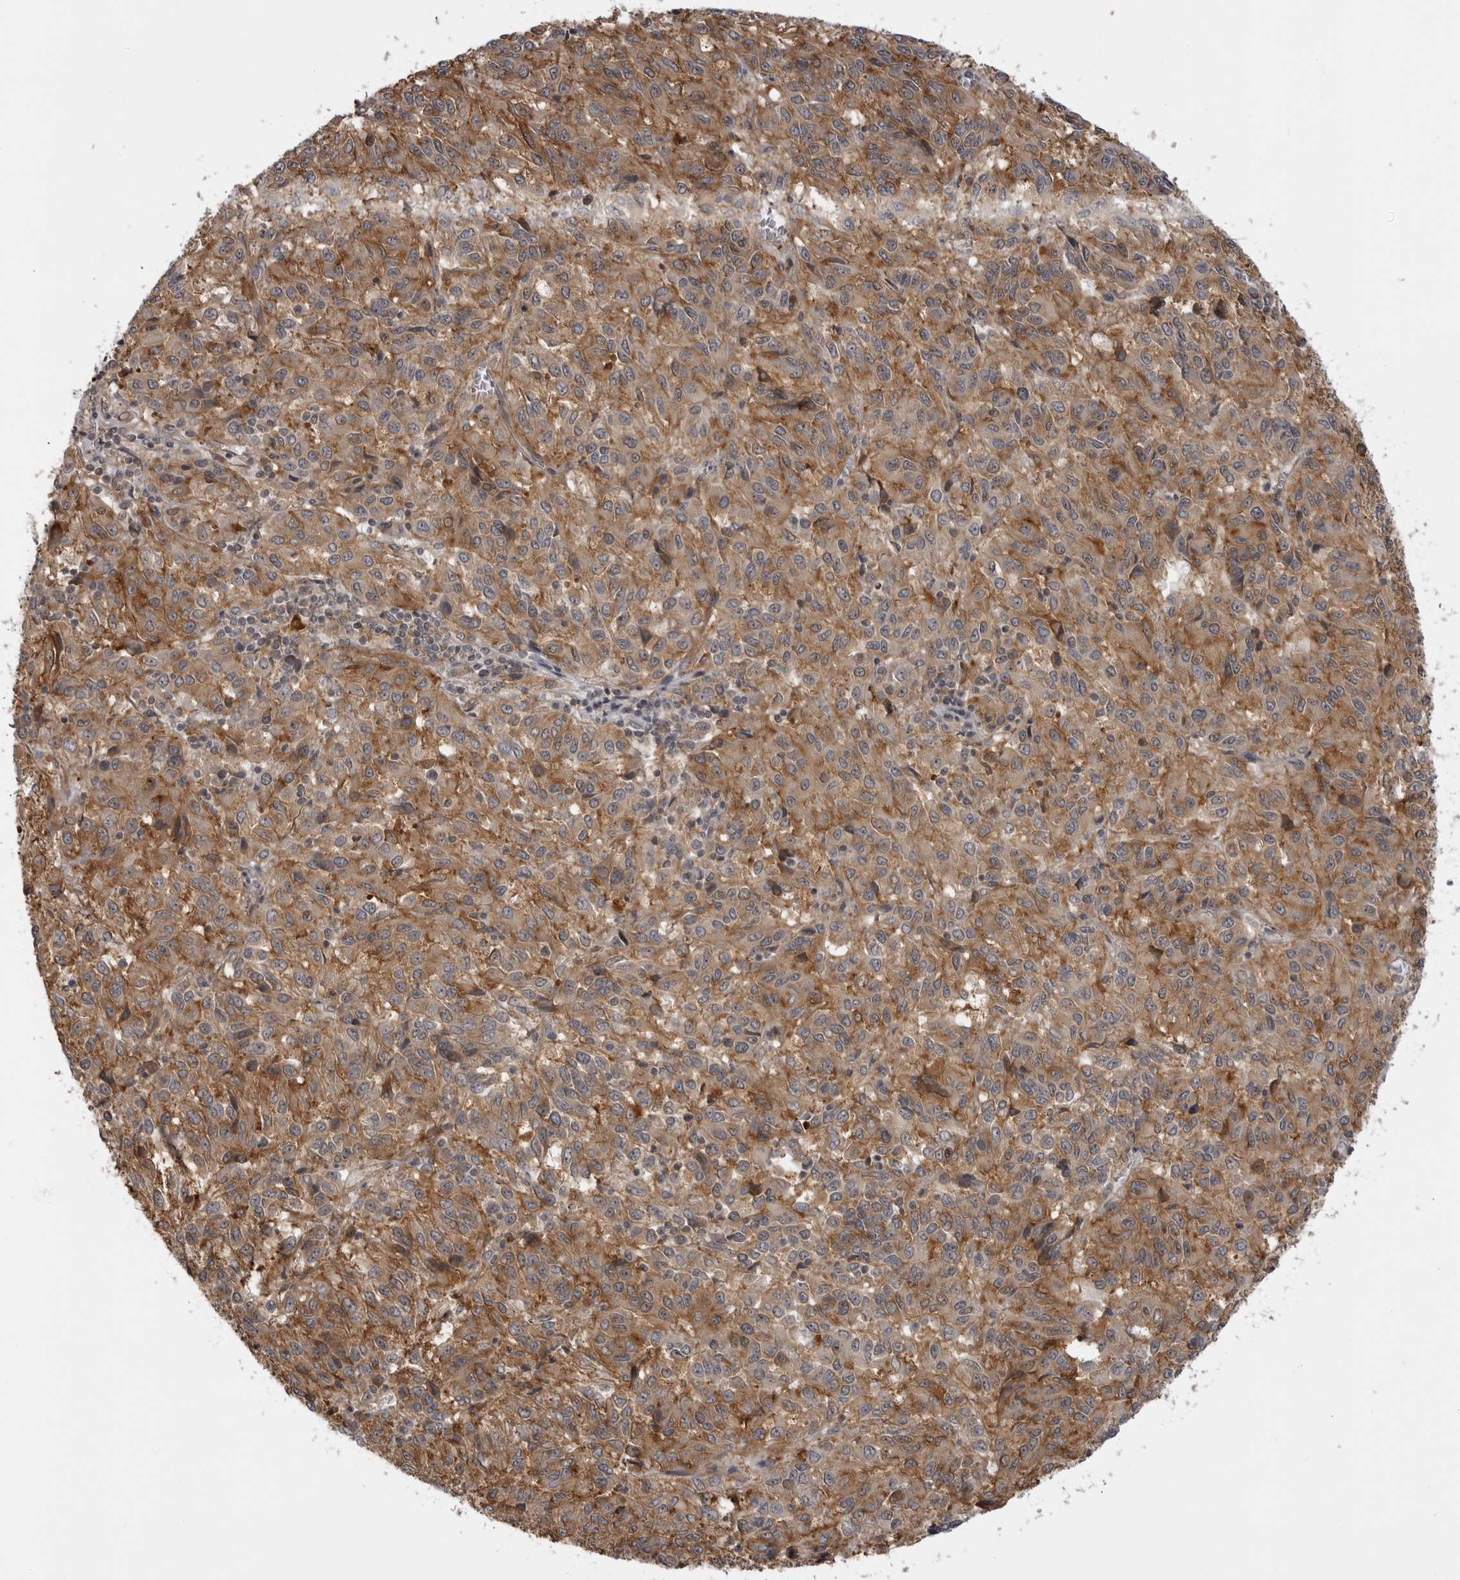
{"staining": {"intensity": "moderate", "quantity": ">75%", "location": "cytoplasmic/membranous"}, "tissue": "melanoma", "cell_type": "Tumor cells", "image_type": "cancer", "snomed": [{"axis": "morphology", "description": "Malignant melanoma, Metastatic site"}, {"axis": "topography", "description": "Lung"}], "caption": "Tumor cells exhibit medium levels of moderate cytoplasmic/membranous expression in about >75% of cells in melanoma.", "gene": "LRRC45", "patient": {"sex": "male", "age": 64}}